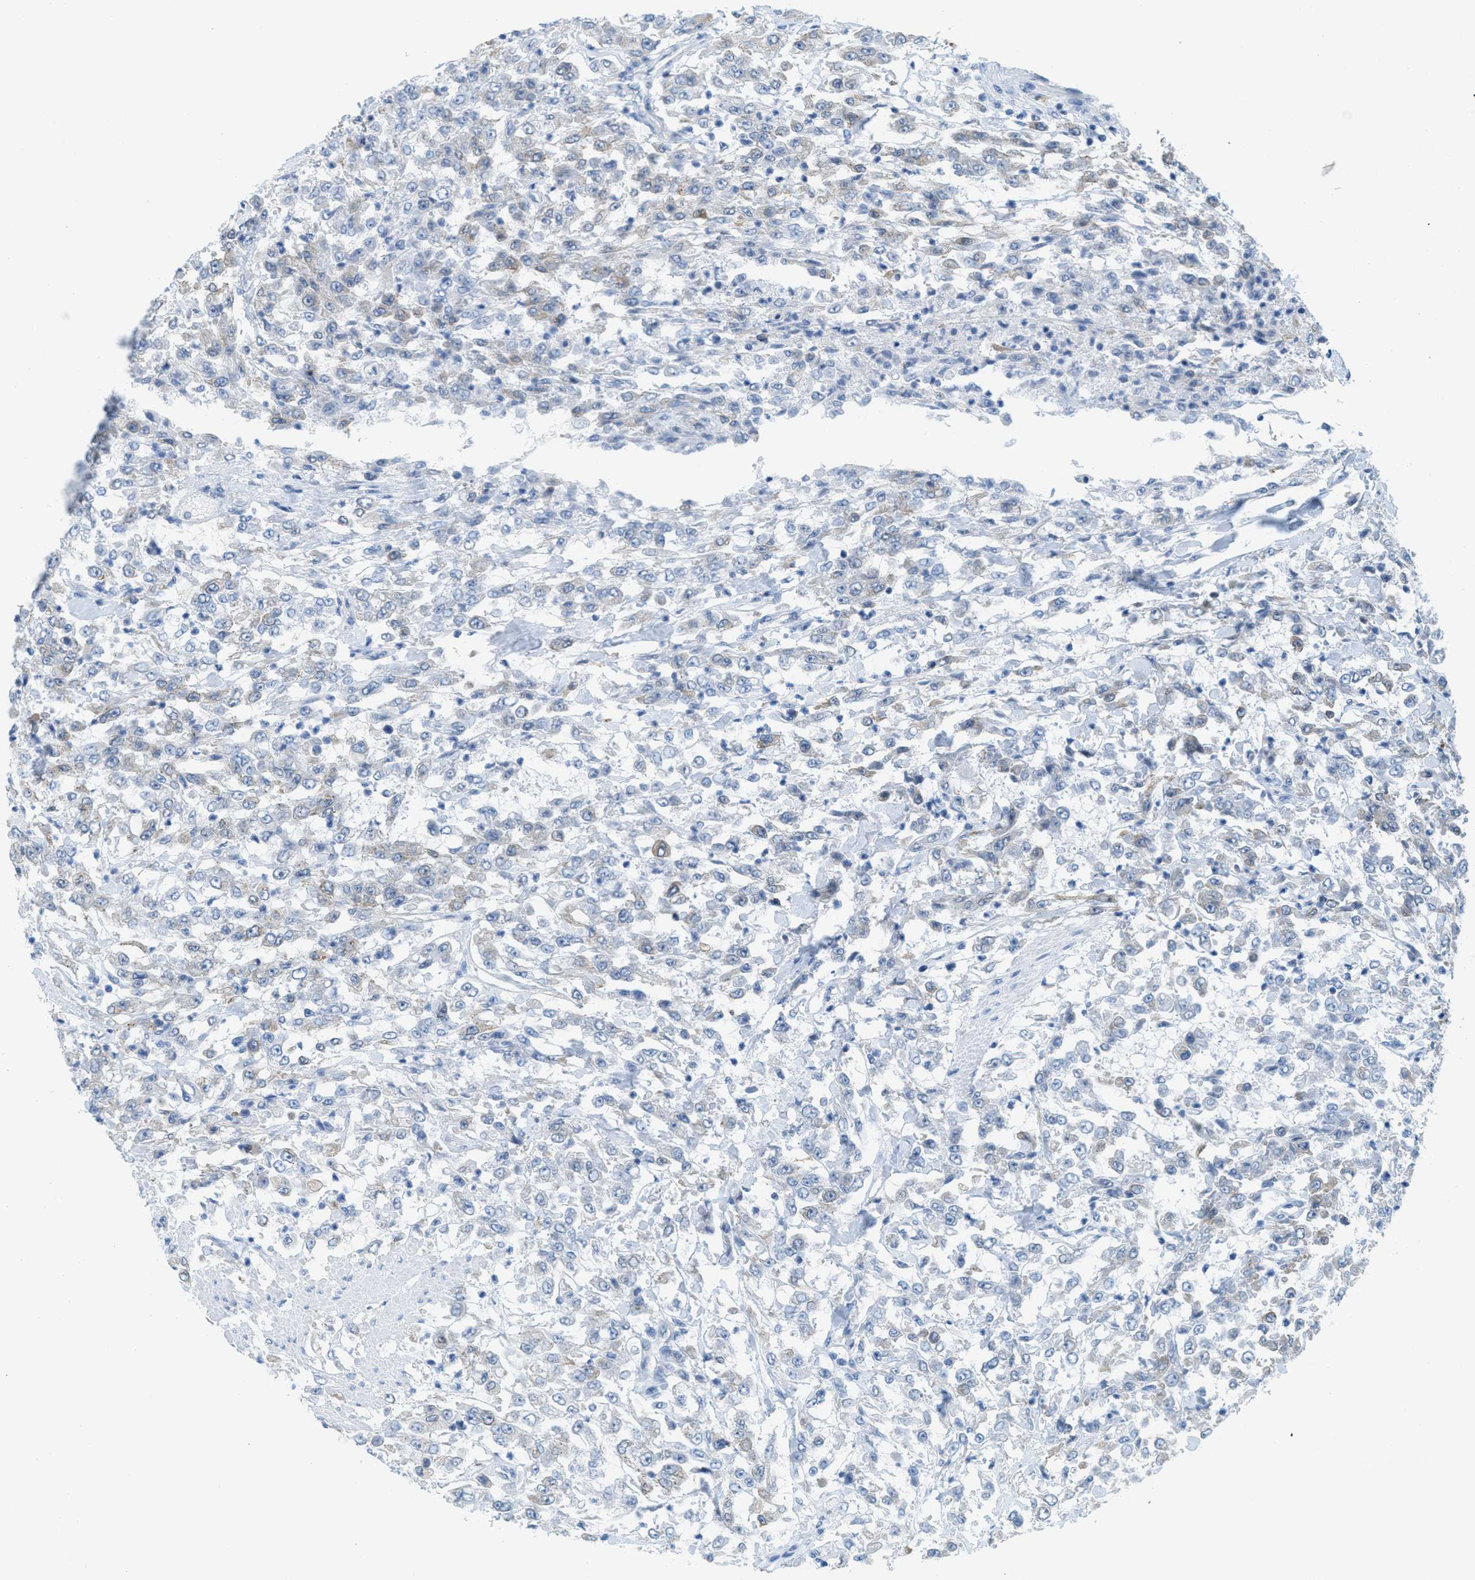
{"staining": {"intensity": "negative", "quantity": "none", "location": "none"}, "tissue": "urothelial cancer", "cell_type": "Tumor cells", "image_type": "cancer", "snomed": [{"axis": "morphology", "description": "Urothelial carcinoma, High grade"}, {"axis": "topography", "description": "Urinary bladder"}], "caption": "Tumor cells are negative for brown protein staining in urothelial cancer.", "gene": "TEX264", "patient": {"sex": "male", "age": 46}}